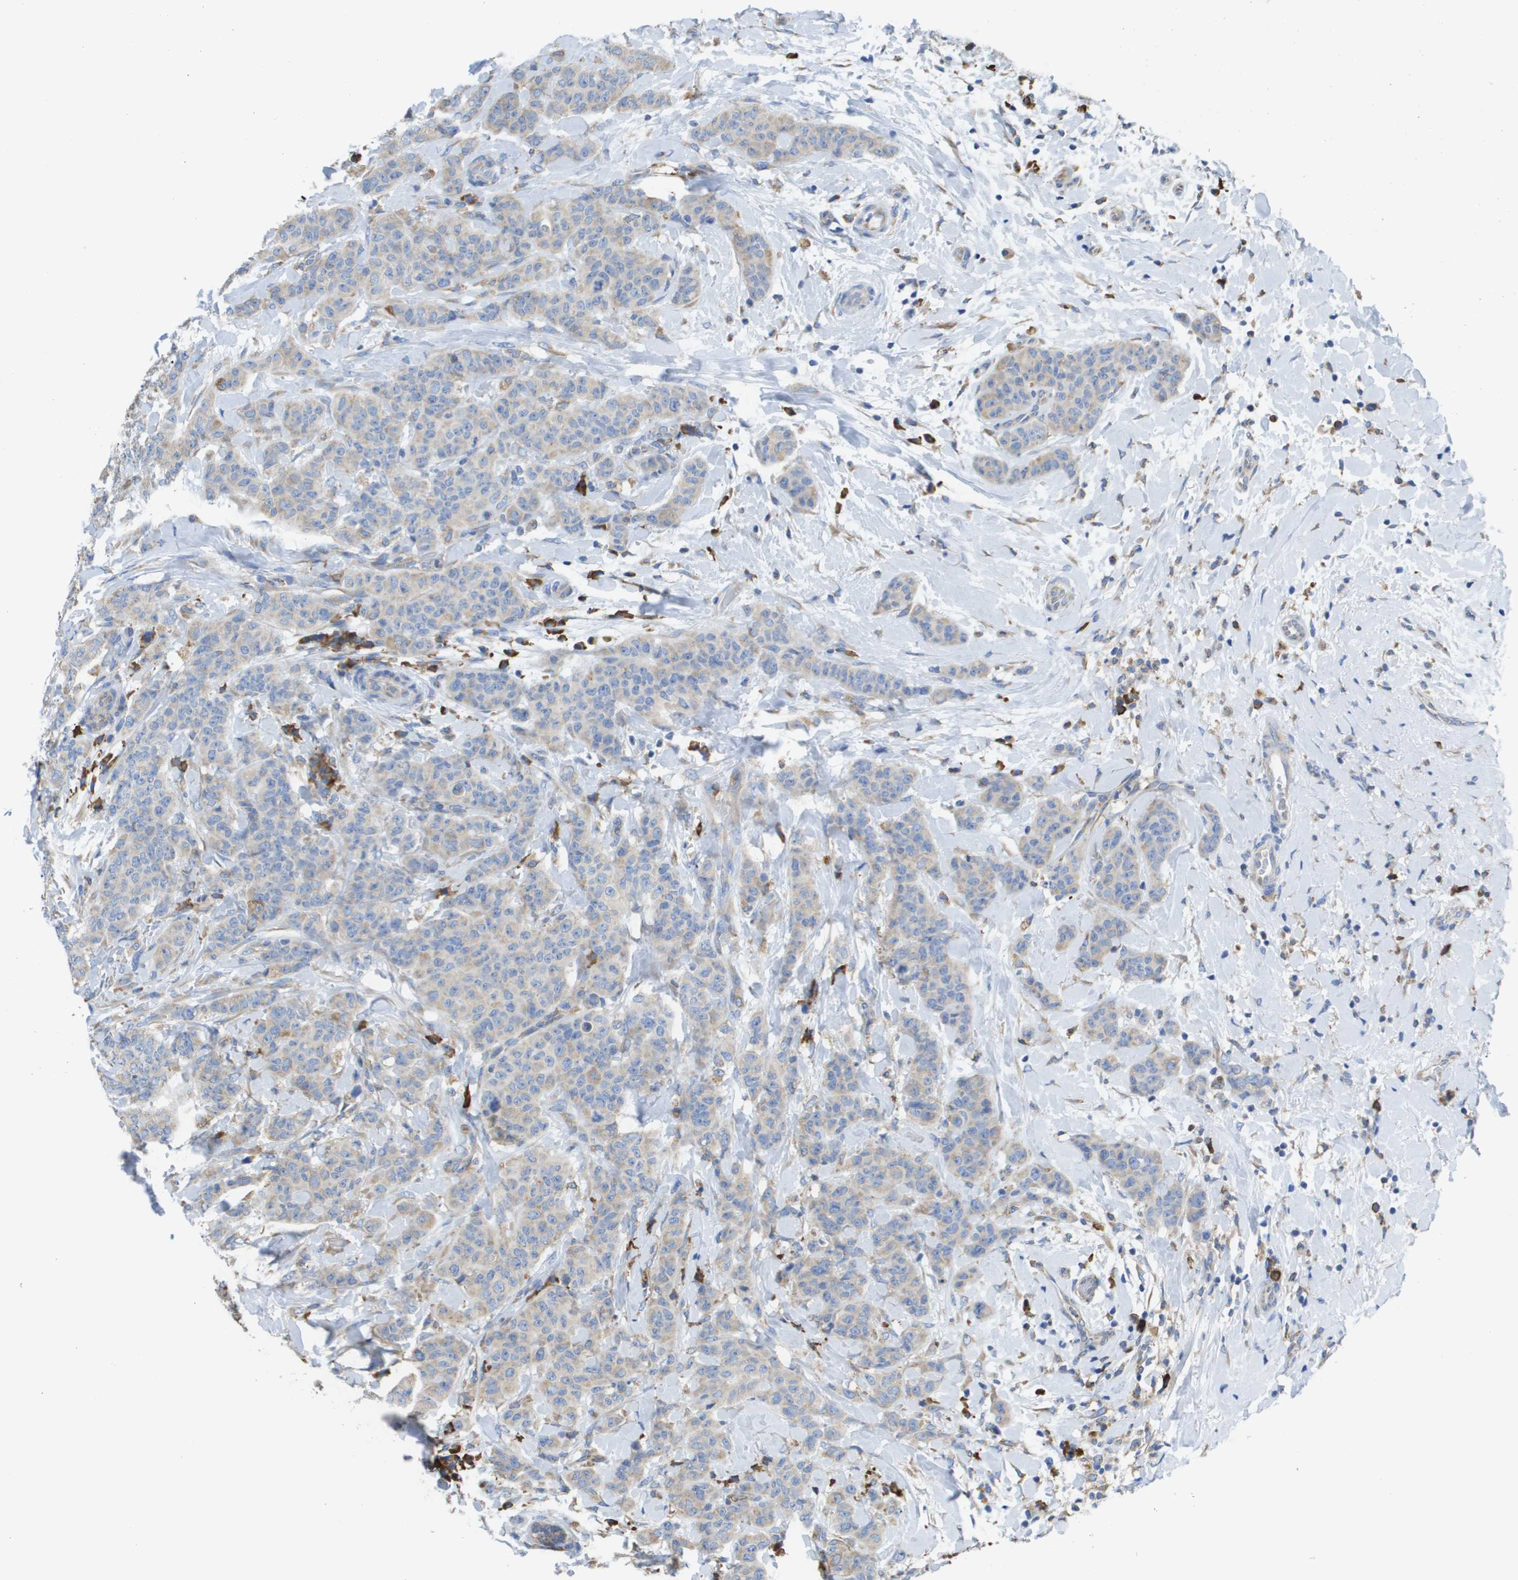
{"staining": {"intensity": "moderate", "quantity": ">75%", "location": "cytoplasmic/membranous"}, "tissue": "breast cancer", "cell_type": "Tumor cells", "image_type": "cancer", "snomed": [{"axis": "morphology", "description": "Normal tissue, NOS"}, {"axis": "morphology", "description": "Duct carcinoma"}, {"axis": "topography", "description": "Breast"}], "caption": "Tumor cells show moderate cytoplasmic/membranous staining in approximately >75% of cells in breast cancer. The staining is performed using DAB brown chromogen to label protein expression. The nuclei are counter-stained blue using hematoxylin.", "gene": "SDR42E1", "patient": {"sex": "female", "age": 40}}